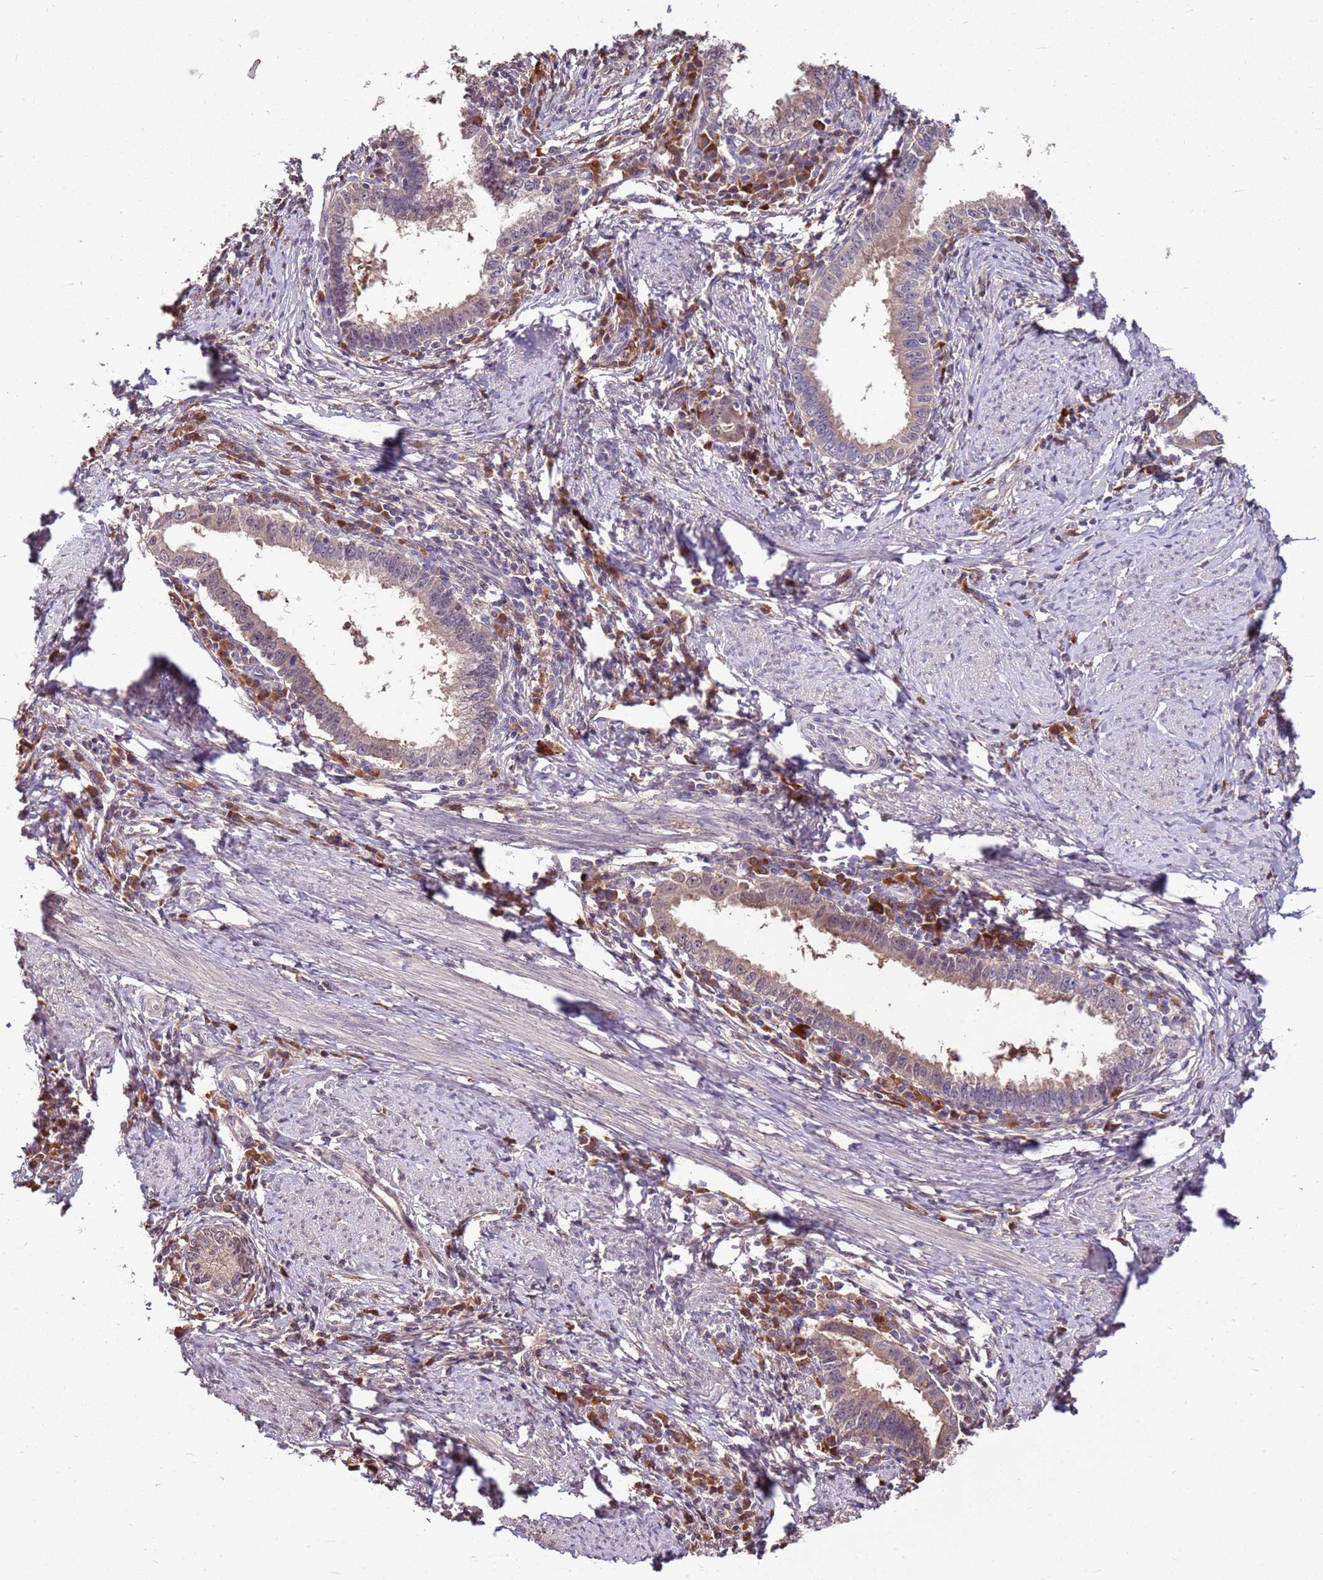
{"staining": {"intensity": "weak", "quantity": "25%-75%", "location": "cytoplasmic/membranous"}, "tissue": "cervical cancer", "cell_type": "Tumor cells", "image_type": "cancer", "snomed": [{"axis": "morphology", "description": "Adenocarcinoma, NOS"}, {"axis": "topography", "description": "Cervix"}], "caption": "The photomicrograph shows immunohistochemical staining of cervical adenocarcinoma. There is weak cytoplasmic/membranous expression is identified in approximately 25%-75% of tumor cells.", "gene": "BBS5", "patient": {"sex": "female", "age": 36}}